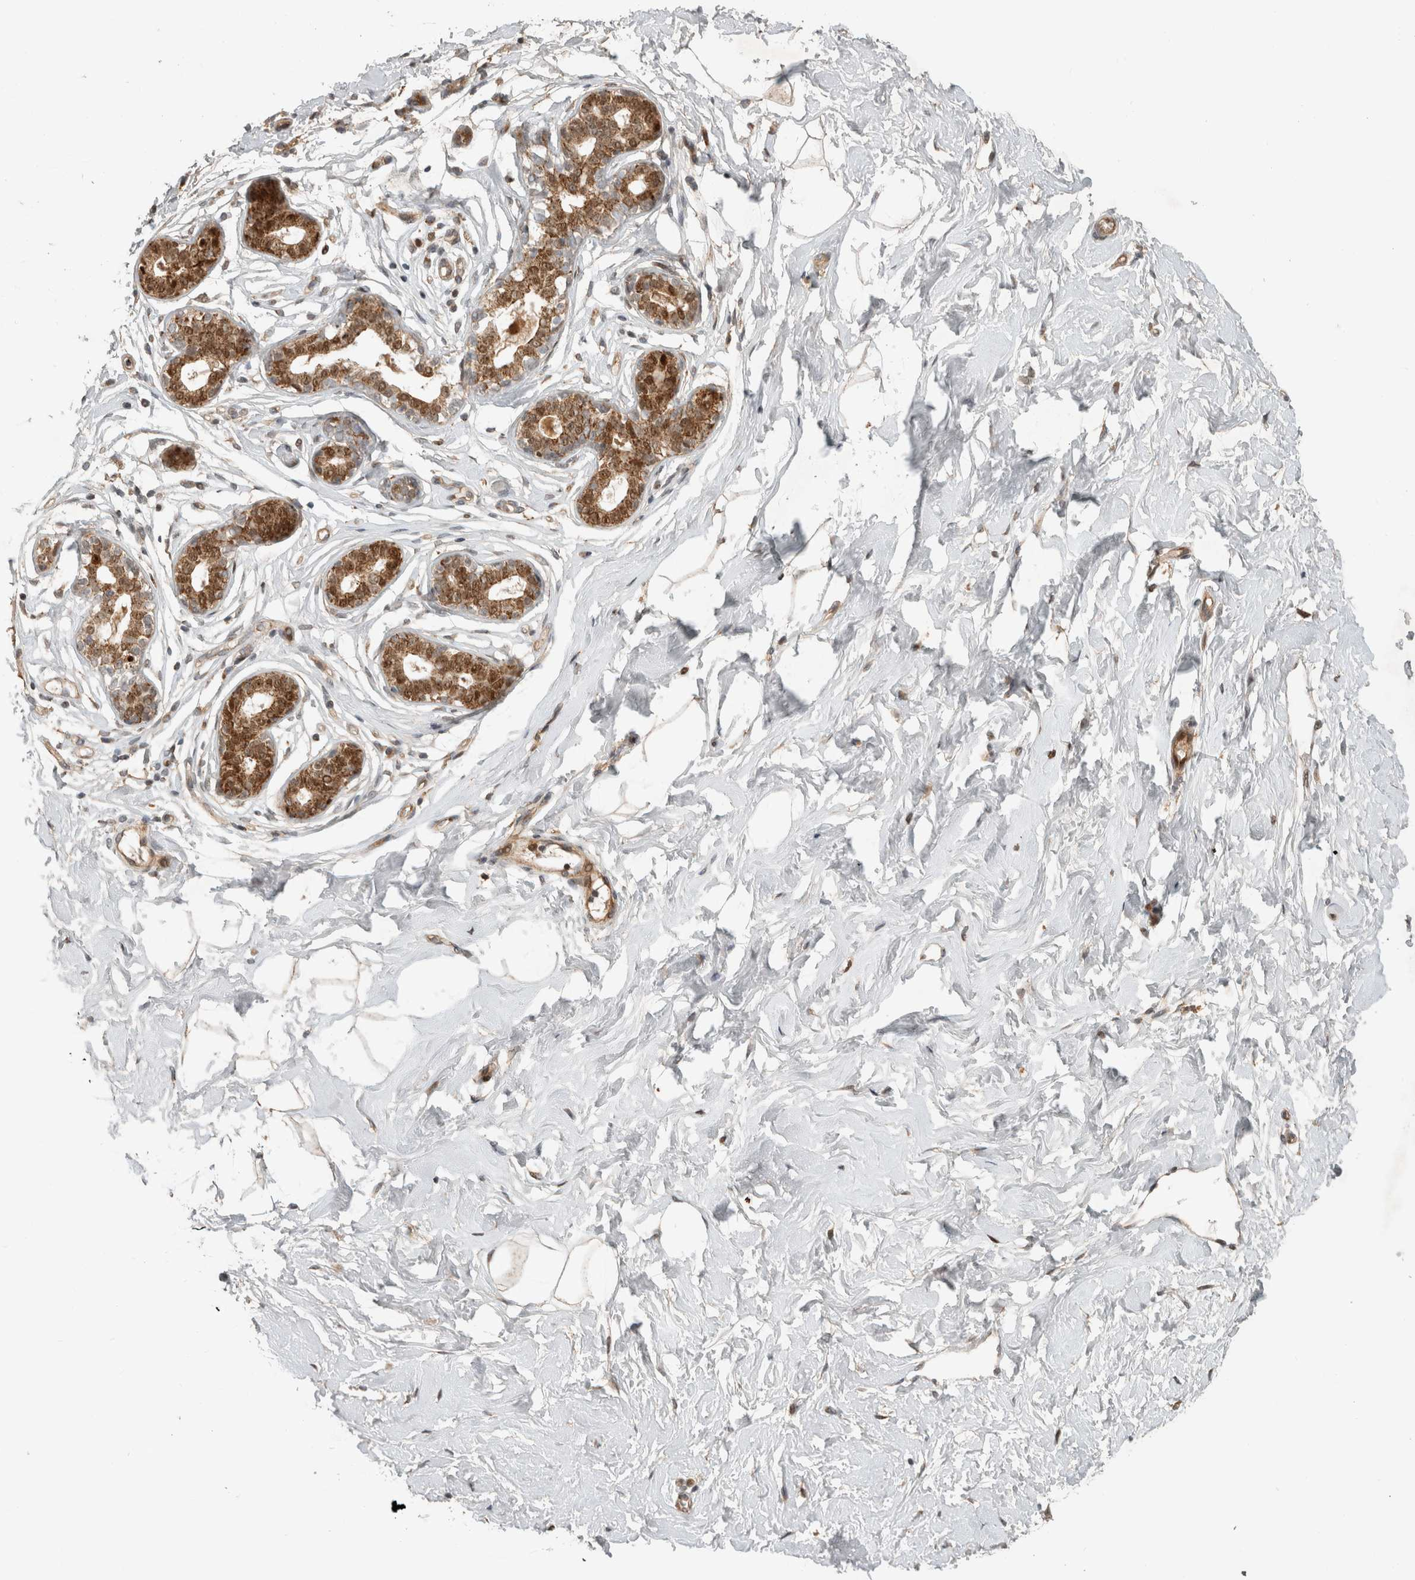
{"staining": {"intensity": "negative", "quantity": "none", "location": "none"}, "tissue": "breast", "cell_type": "Adipocytes", "image_type": "normal", "snomed": [{"axis": "morphology", "description": "Normal tissue, NOS"}, {"axis": "morphology", "description": "Adenoma, NOS"}, {"axis": "topography", "description": "Breast"}], "caption": "Normal breast was stained to show a protein in brown. There is no significant staining in adipocytes. (Stains: DAB immunohistochemistry with hematoxylin counter stain, Microscopy: brightfield microscopy at high magnification).", "gene": "INSRR", "patient": {"sex": "female", "age": 23}}